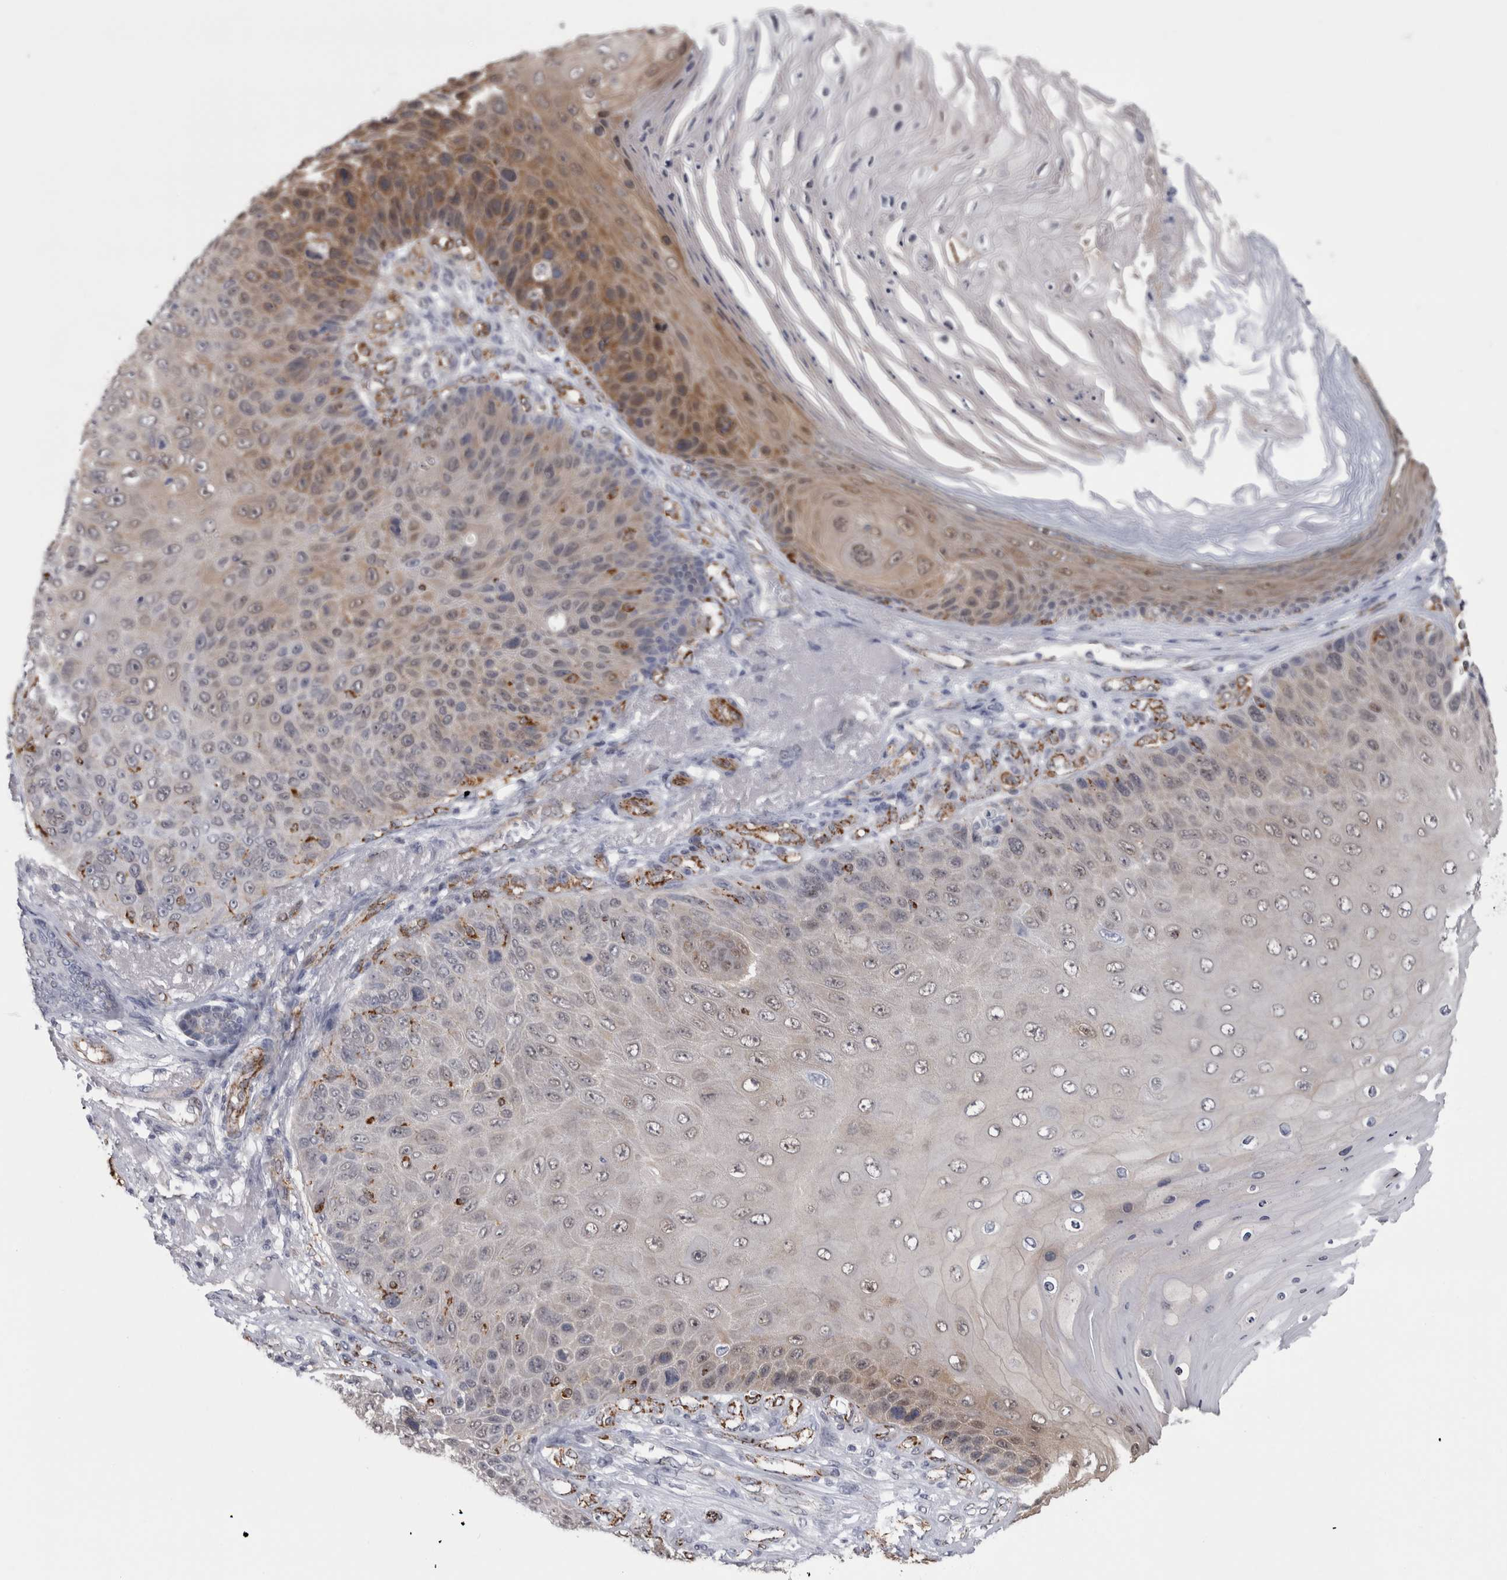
{"staining": {"intensity": "moderate", "quantity": "25%-75%", "location": "cytoplasmic/membranous"}, "tissue": "skin cancer", "cell_type": "Tumor cells", "image_type": "cancer", "snomed": [{"axis": "morphology", "description": "Squamous cell carcinoma, NOS"}, {"axis": "topography", "description": "Skin"}], "caption": "An immunohistochemistry micrograph of tumor tissue is shown. Protein staining in brown shows moderate cytoplasmic/membranous positivity in skin squamous cell carcinoma within tumor cells.", "gene": "ACOT7", "patient": {"sex": "female", "age": 88}}